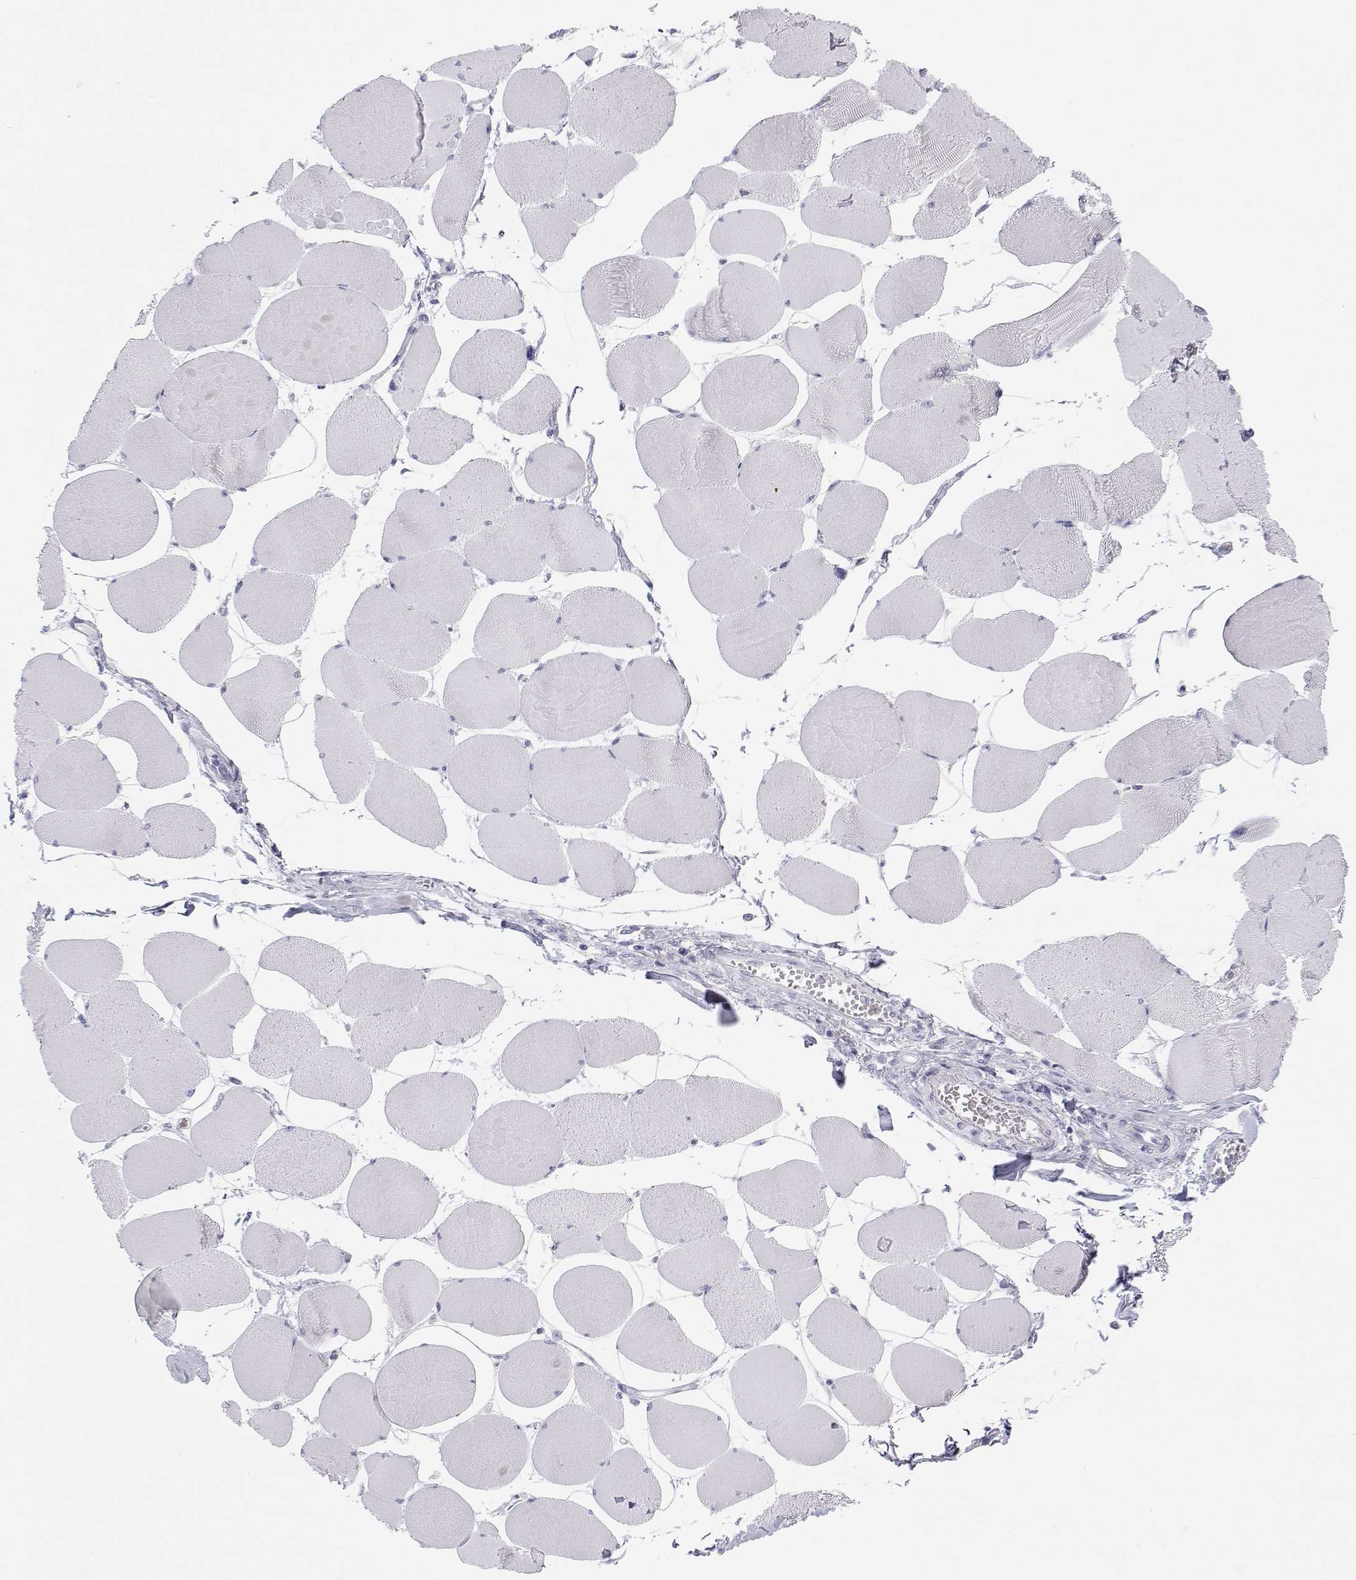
{"staining": {"intensity": "negative", "quantity": "none", "location": "none"}, "tissue": "skeletal muscle", "cell_type": "Myocytes", "image_type": "normal", "snomed": [{"axis": "morphology", "description": "Normal tissue, NOS"}, {"axis": "topography", "description": "Skeletal muscle"}], "caption": "Immunohistochemistry micrograph of normal skeletal muscle: skeletal muscle stained with DAB (3,3'-diaminobenzidine) exhibits no significant protein staining in myocytes.", "gene": "SFTPB", "patient": {"sex": "female", "age": 75}}